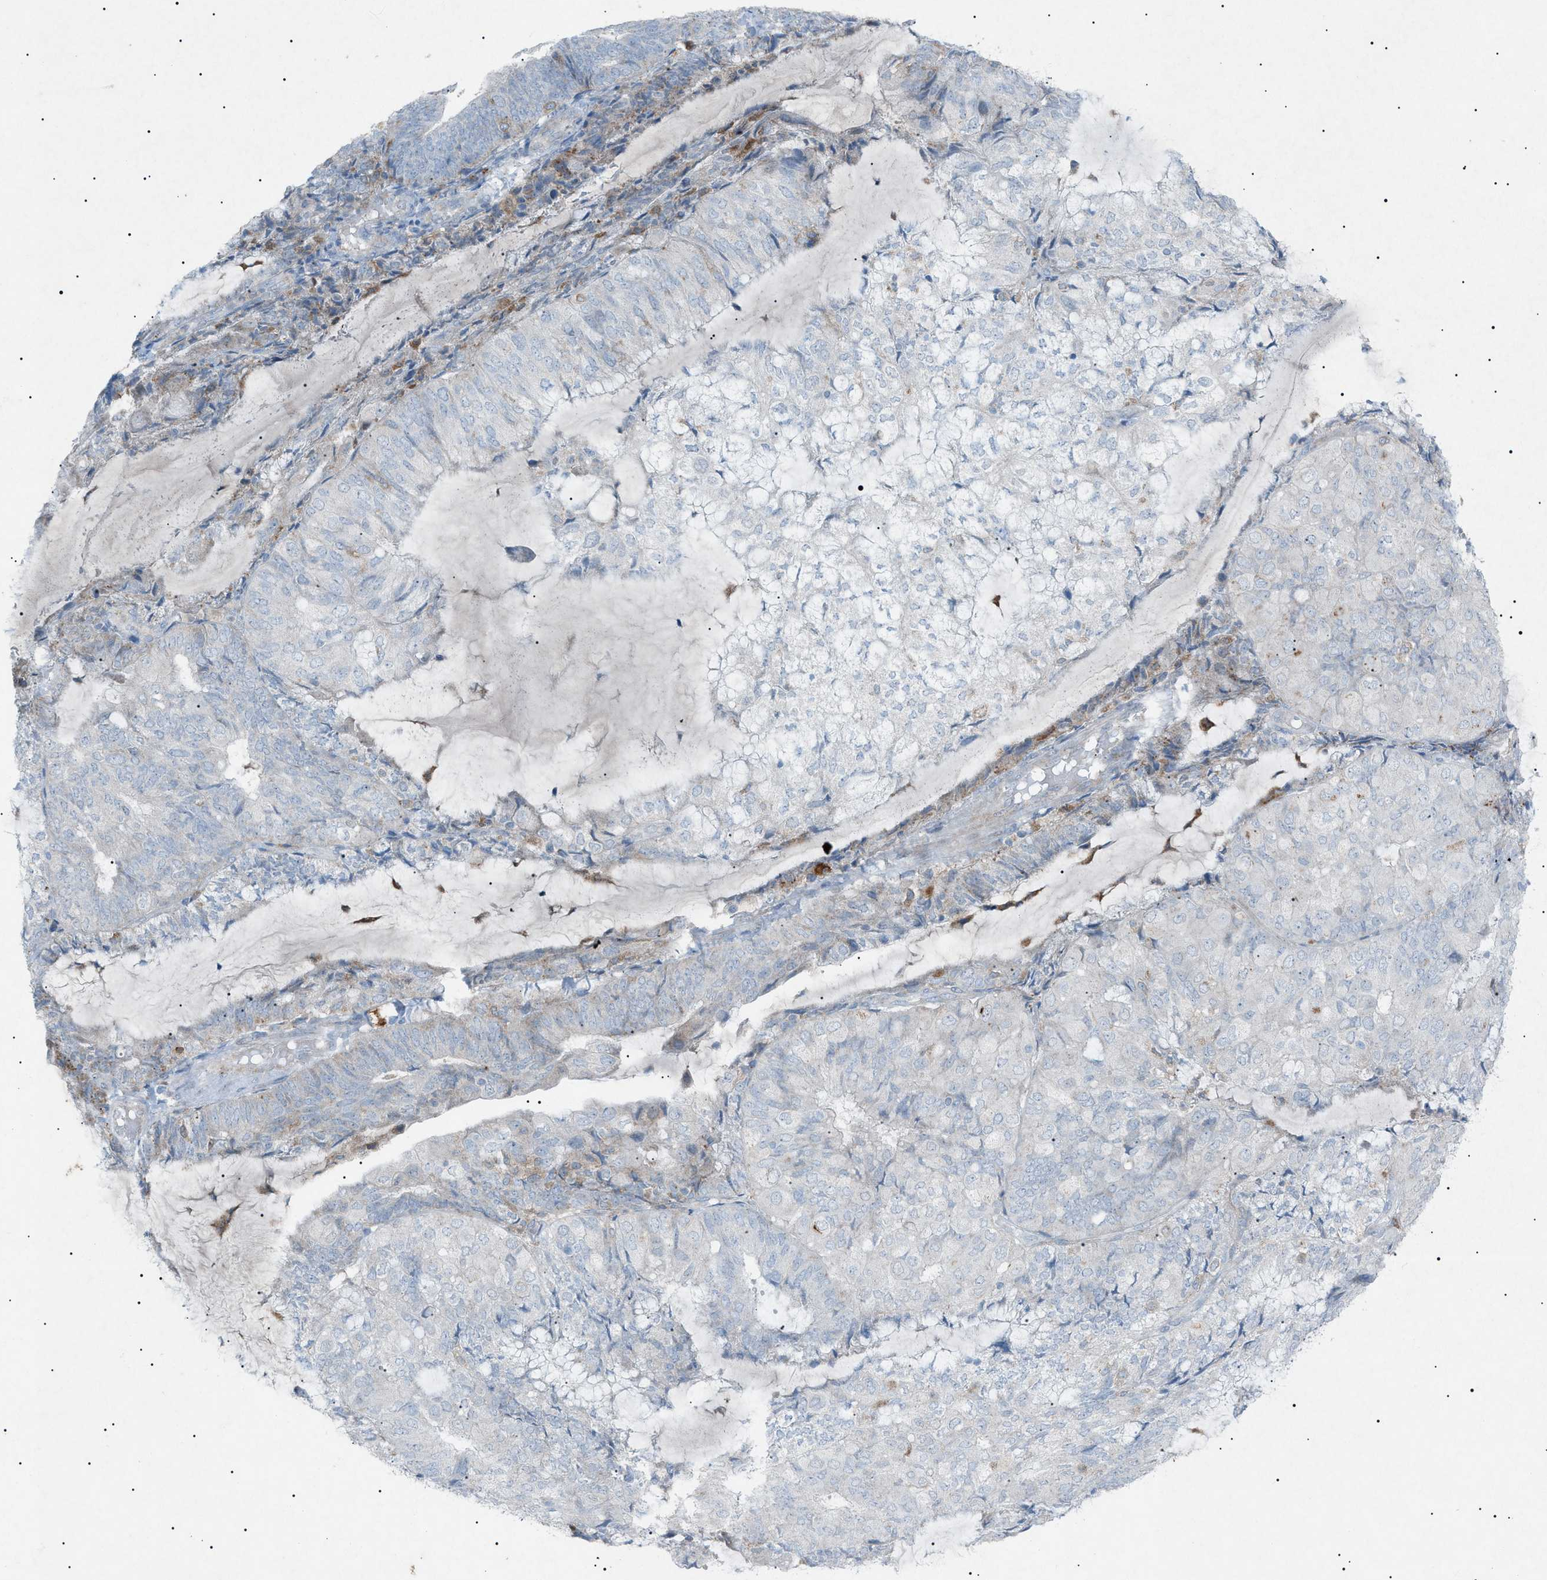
{"staining": {"intensity": "negative", "quantity": "none", "location": "none"}, "tissue": "endometrial cancer", "cell_type": "Tumor cells", "image_type": "cancer", "snomed": [{"axis": "morphology", "description": "Adenocarcinoma, NOS"}, {"axis": "topography", "description": "Endometrium"}], "caption": "Tumor cells are negative for brown protein staining in endometrial cancer.", "gene": "BTK", "patient": {"sex": "female", "age": 81}}